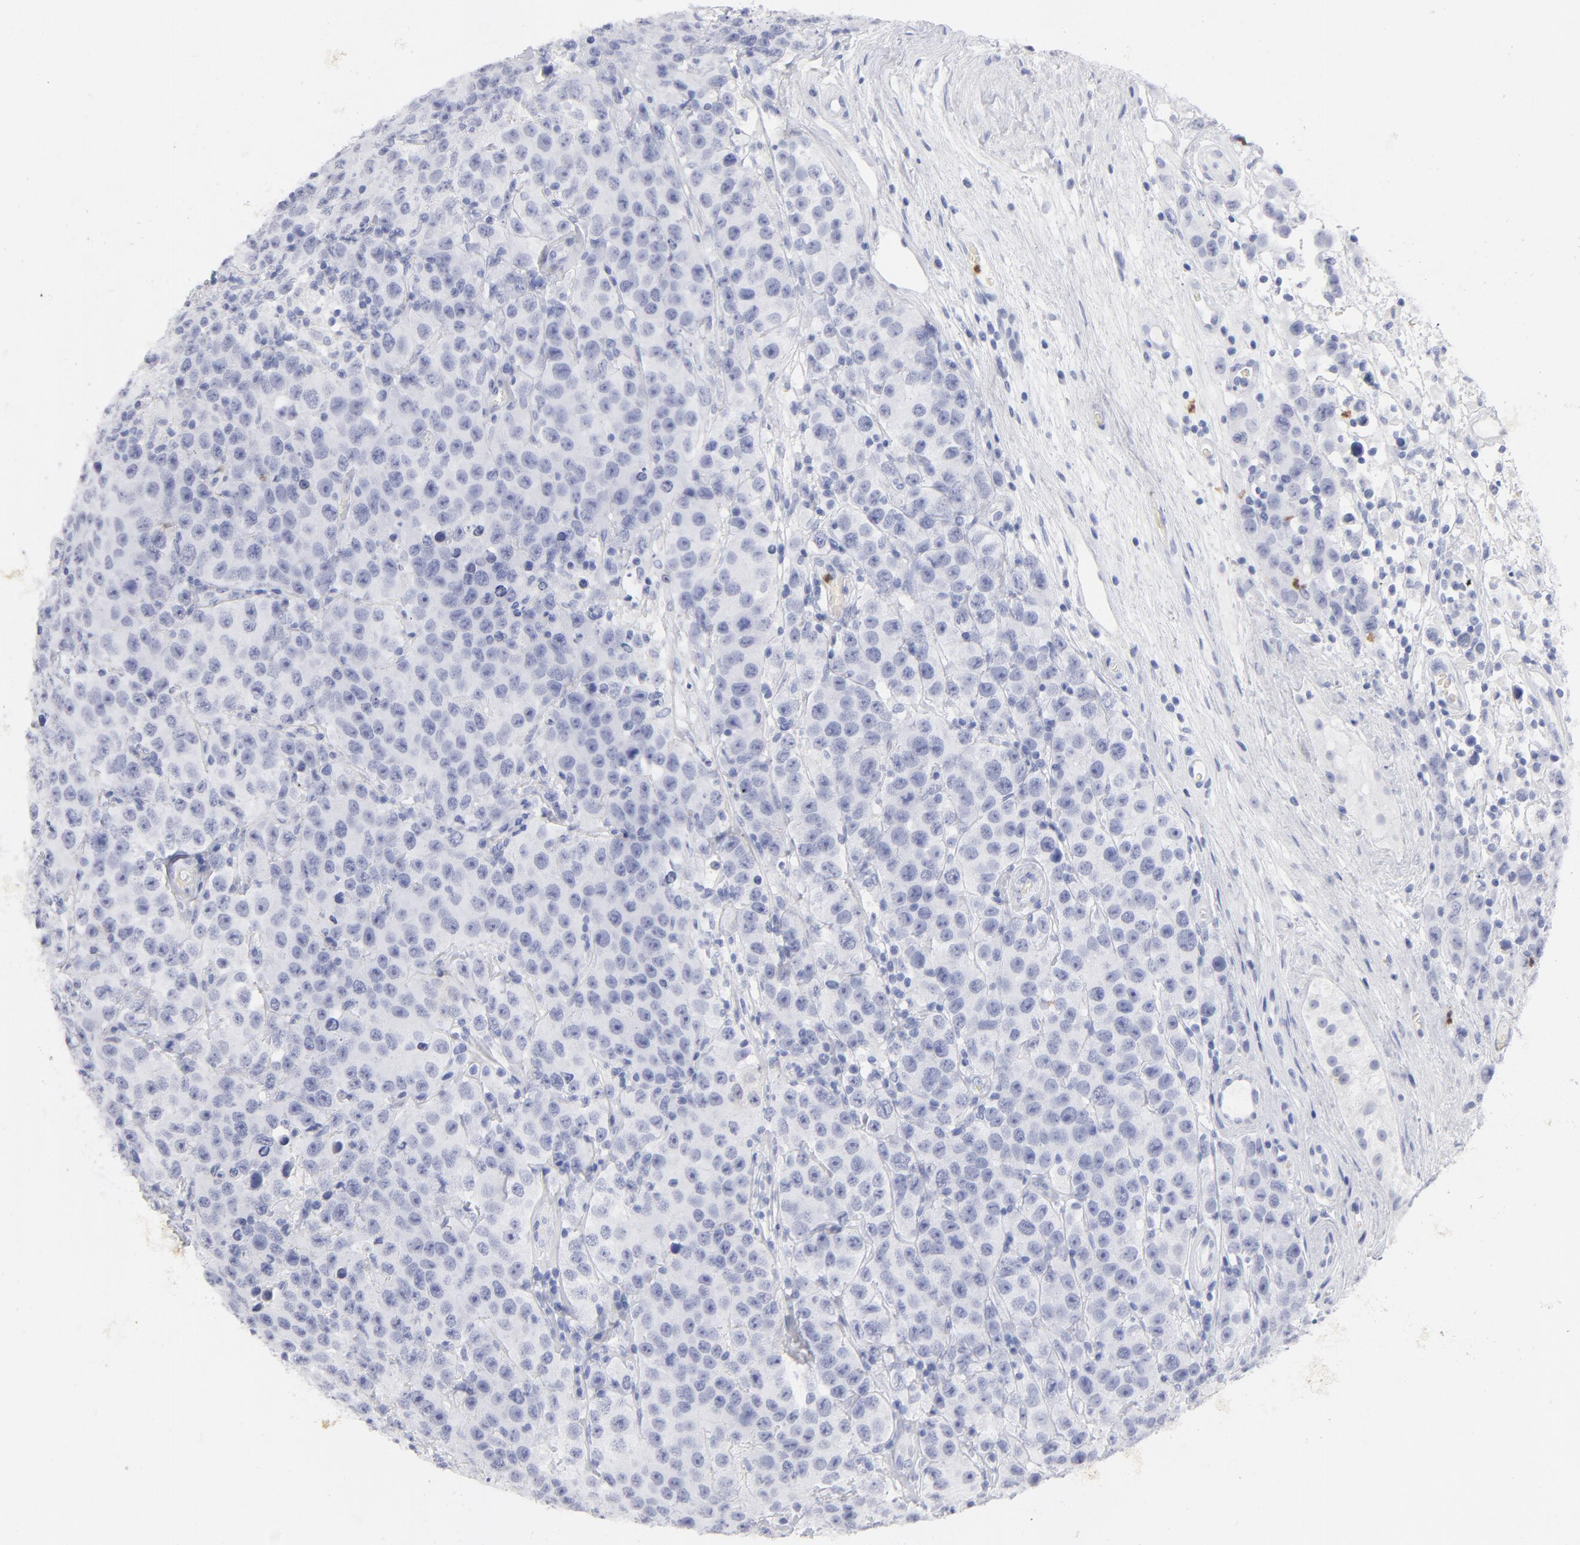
{"staining": {"intensity": "negative", "quantity": "none", "location": "none"}, "tissue": "testis cancer", "cell_type": "Tumor cells", "image_type": "cancer", "snomed": [{"axis": "morphology", "description": "Seminoma, NOS"}, {"axis": "topography", "description": "Testis"}], "caption": "Tumor cells show no significant protein expression in testis cancer.", "gene": "ARG1", "patient": {"sex": "male", "age": 52}}